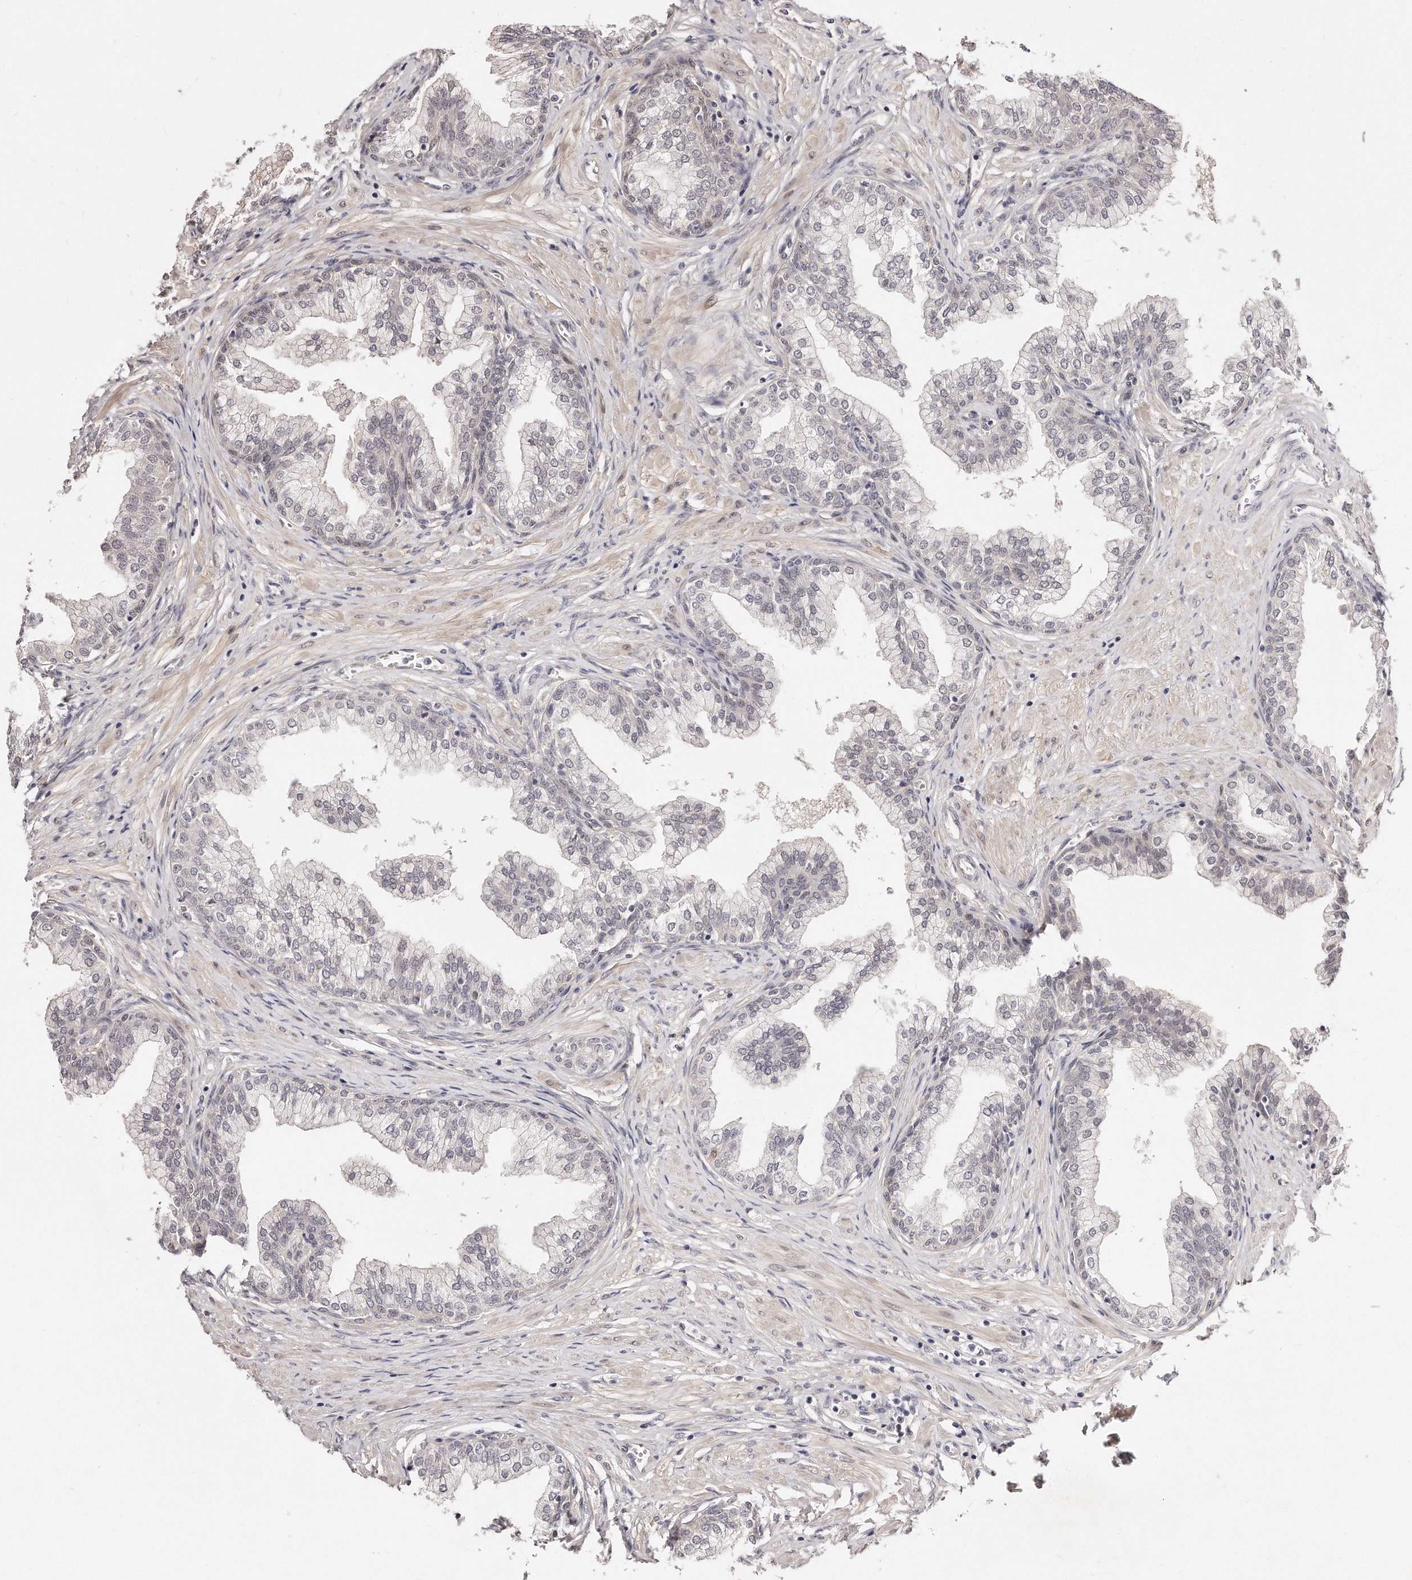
{"staining": {"intensity": "weak", "quantity": "<25%", "location": "nuclear"}, "tissue": "prostate", "cell_type": "Glandular cells", "image_type": "normal", "snomed": [{"axis": "morphology", "description": "Normal tissue, NOS"}, {"axis": "morphology", "description": "Urothelial carcinoma, Low grade"}, {"axis": "topography", "description": "Urinary bladder"}, {"axis": "topography", "description": "Prostate"}], "caption": "Prostate stained for a protein using immunohistochemistry (IHC) shows no staining glandular cells.", "gene": "CASZ1", "patient": {"sex": "male", "age": 60}}